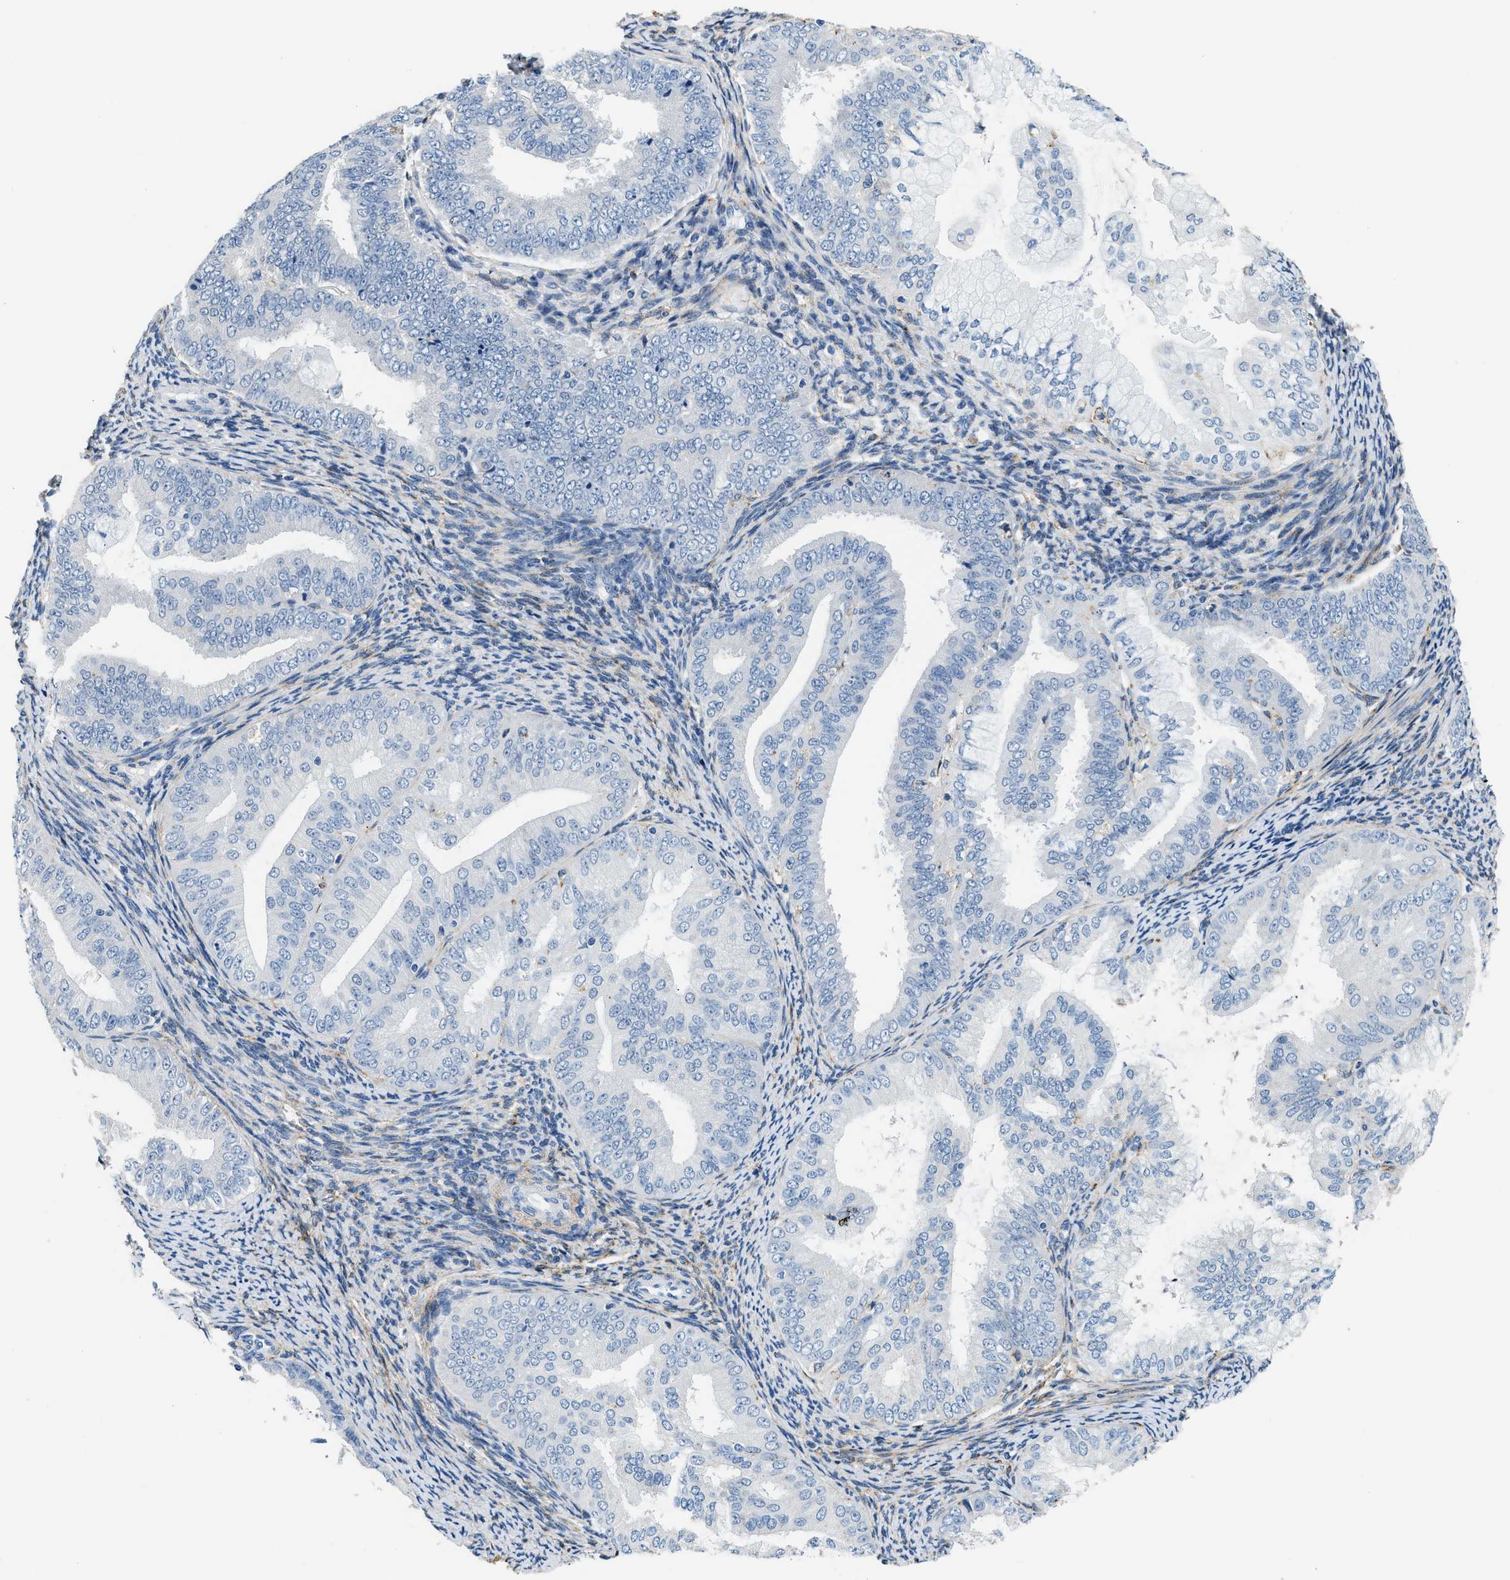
{"staining": {"intensity": "negative", "quantity": "none", "location": "none"}, "tissue": "endometrial cancer", "cell_type": "Tumor cells", "image_type": "cancer", "snomed": [{"axis": "morphology", "description": "Adenocarcinoma, NOS"}, {"axis": "topography", "description": "Endometrium"}], "caption": "This is an immunohistochemistry (IHC) image of human endometrial cancer (adenocarcinoma). There is no staining in tumor cells.", "gene": "LRP1", "patient": {"sex": "female", "age": 63}}